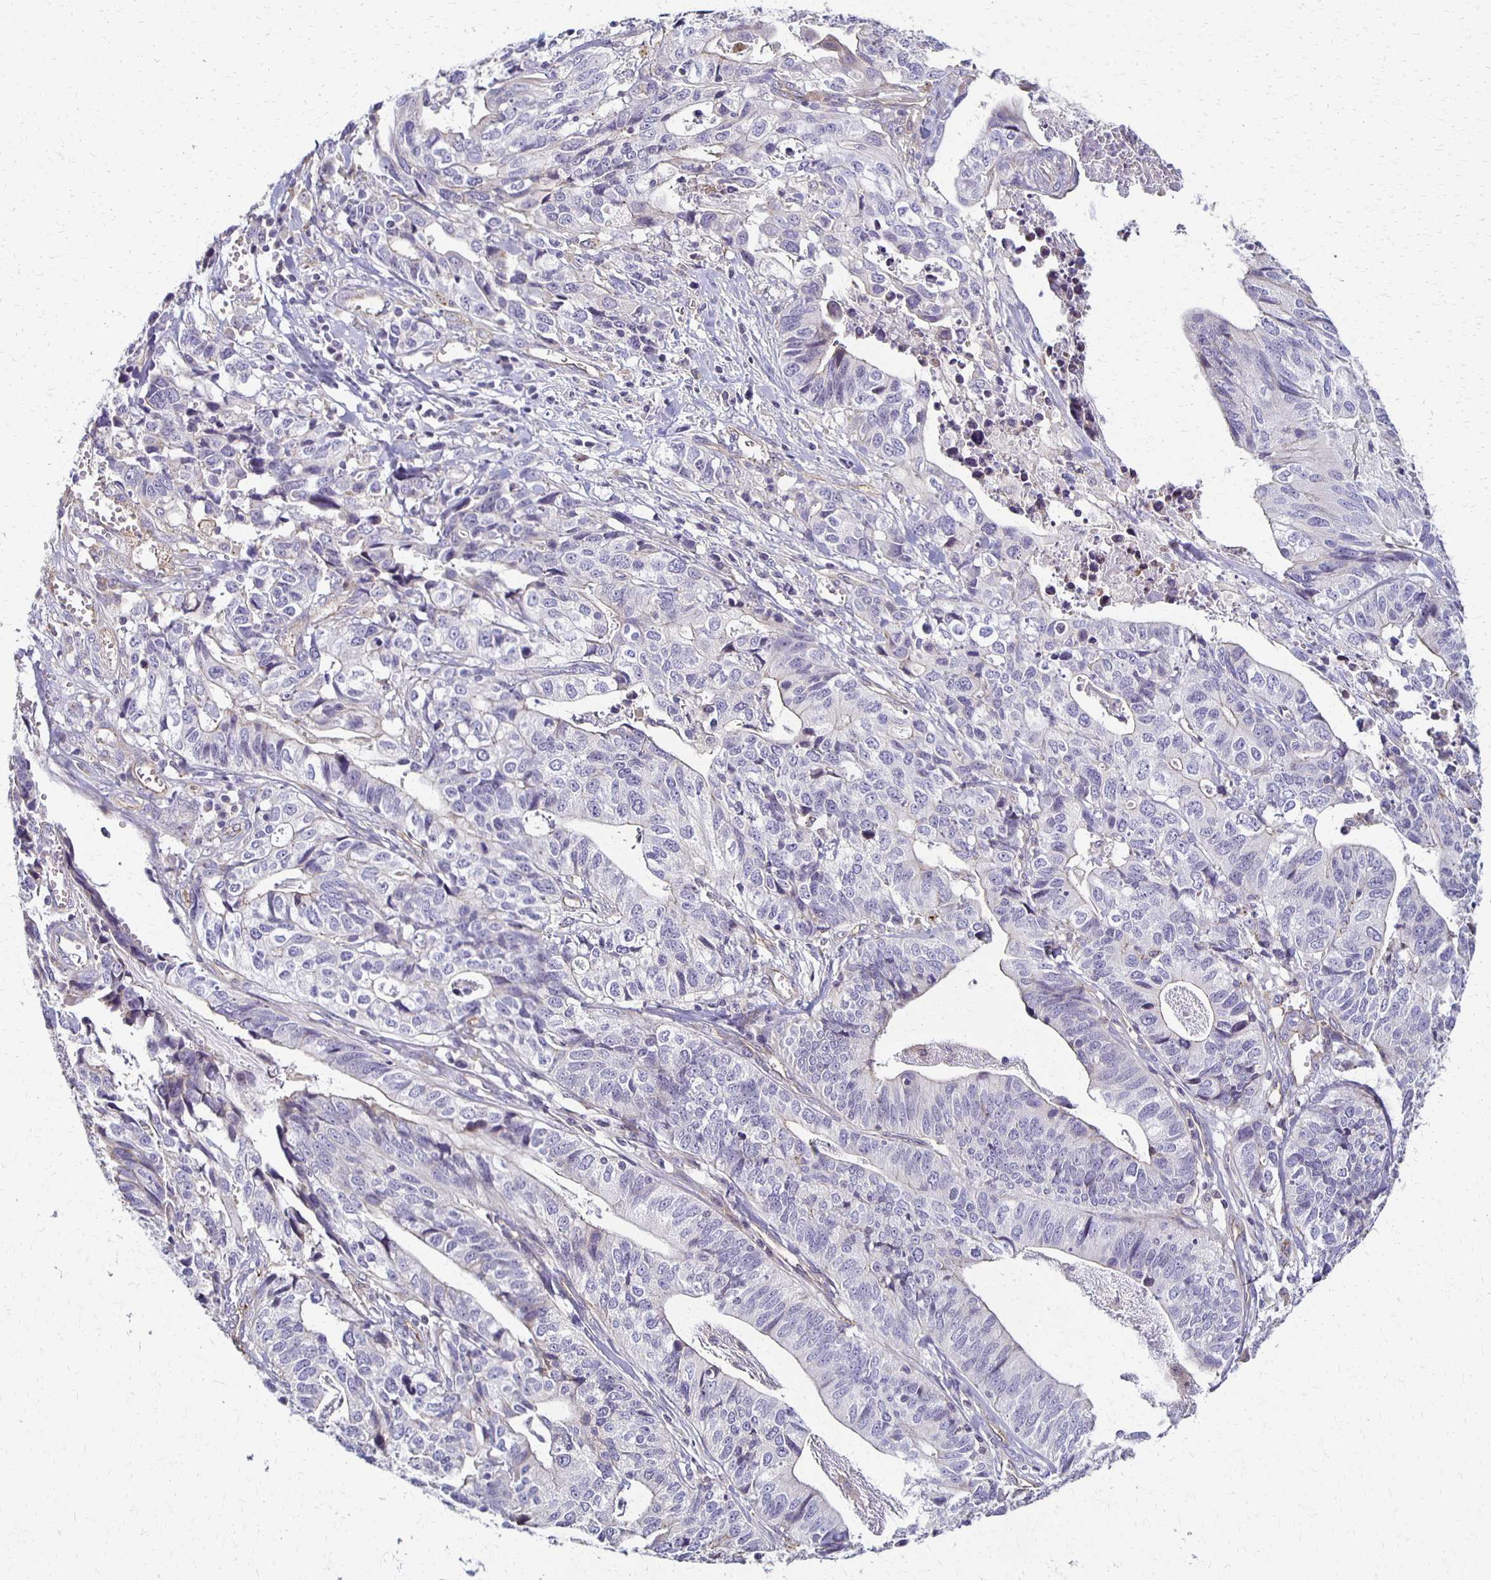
{"staining": {"intensity": "negative", "quantity": "none", "location": "none"}, "tissue": "stomach cancer", "cell_type": "Tumor cells", "image_type": "cancer", "snomed": [{"axis": "morphology", "description": "Adenocarcinoma, NOS"}, {"axis": "topography", "description": "Stomach, upper"}], "caption": "This histopathology image is of stomach cancer stained with immunohistochemistry (IHC) to label a protein in brown with the nuclei are counter-stained blue. There is no staining in tumor cells.", "gene": "GPX4", "patient": {"sex": "female", "age": 67}}